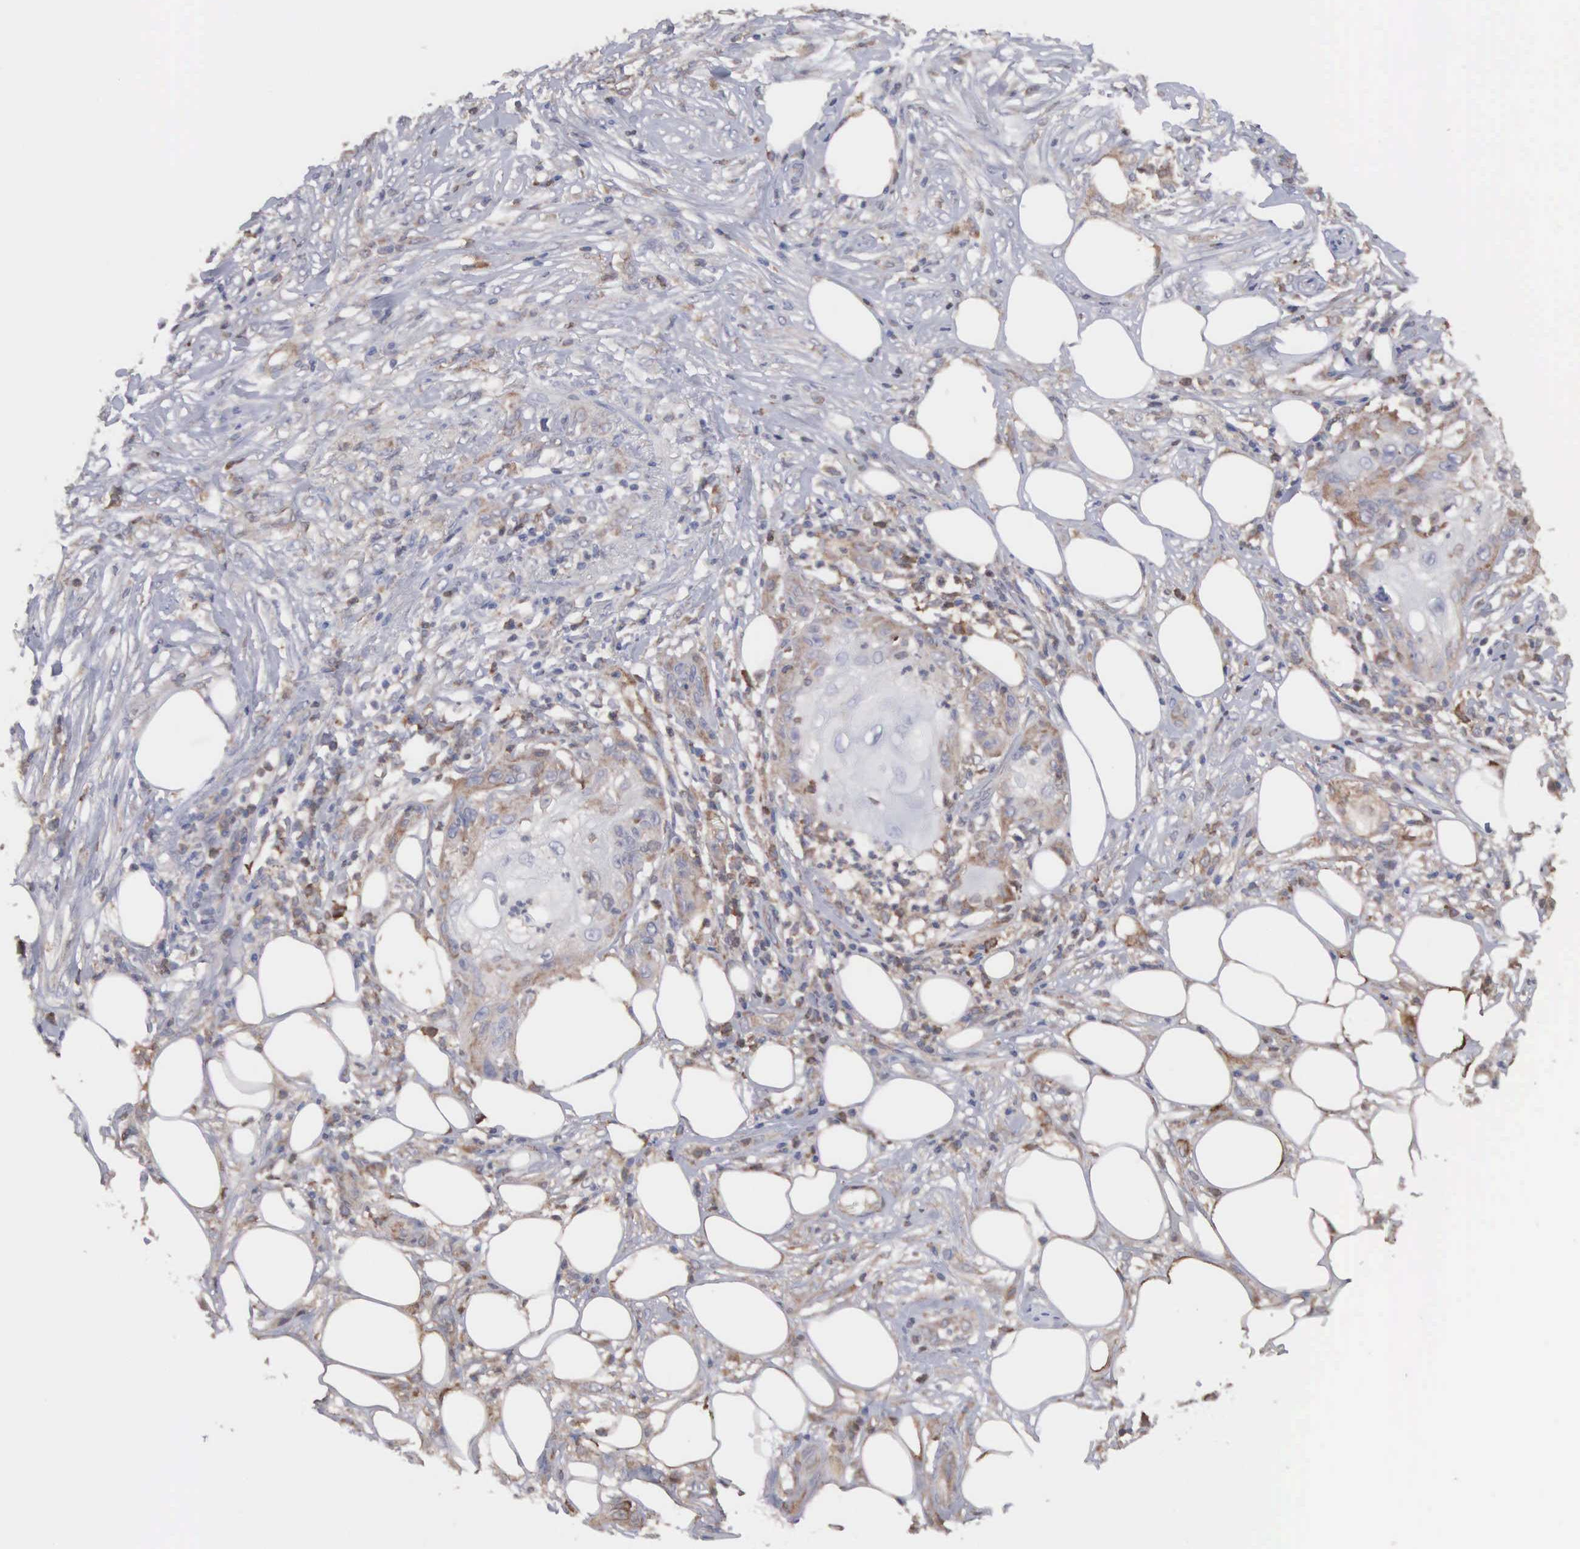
{"staining": {"intensity": "weak", "quantity": "<25%", "location": "cytoplasmic/membranous"}, "tissue": "skin cancer", "cell_type": "Tumor cells", "image_type": "cancer", "snomed": [{"axis": "morphology", "description": "Squamous cell carcinoma, NOS"}, {"axis": "topography", "description": "Skin"}], "caption": "DAB immunohistochemical staining of squamous cell carcinoma (skin) reveals no significant positivity in tumor cells. (DAB IHC with hematoxylin counter stain).", "gene": "MTHFD1", "patient": {"sex": "female", "age": 88}}